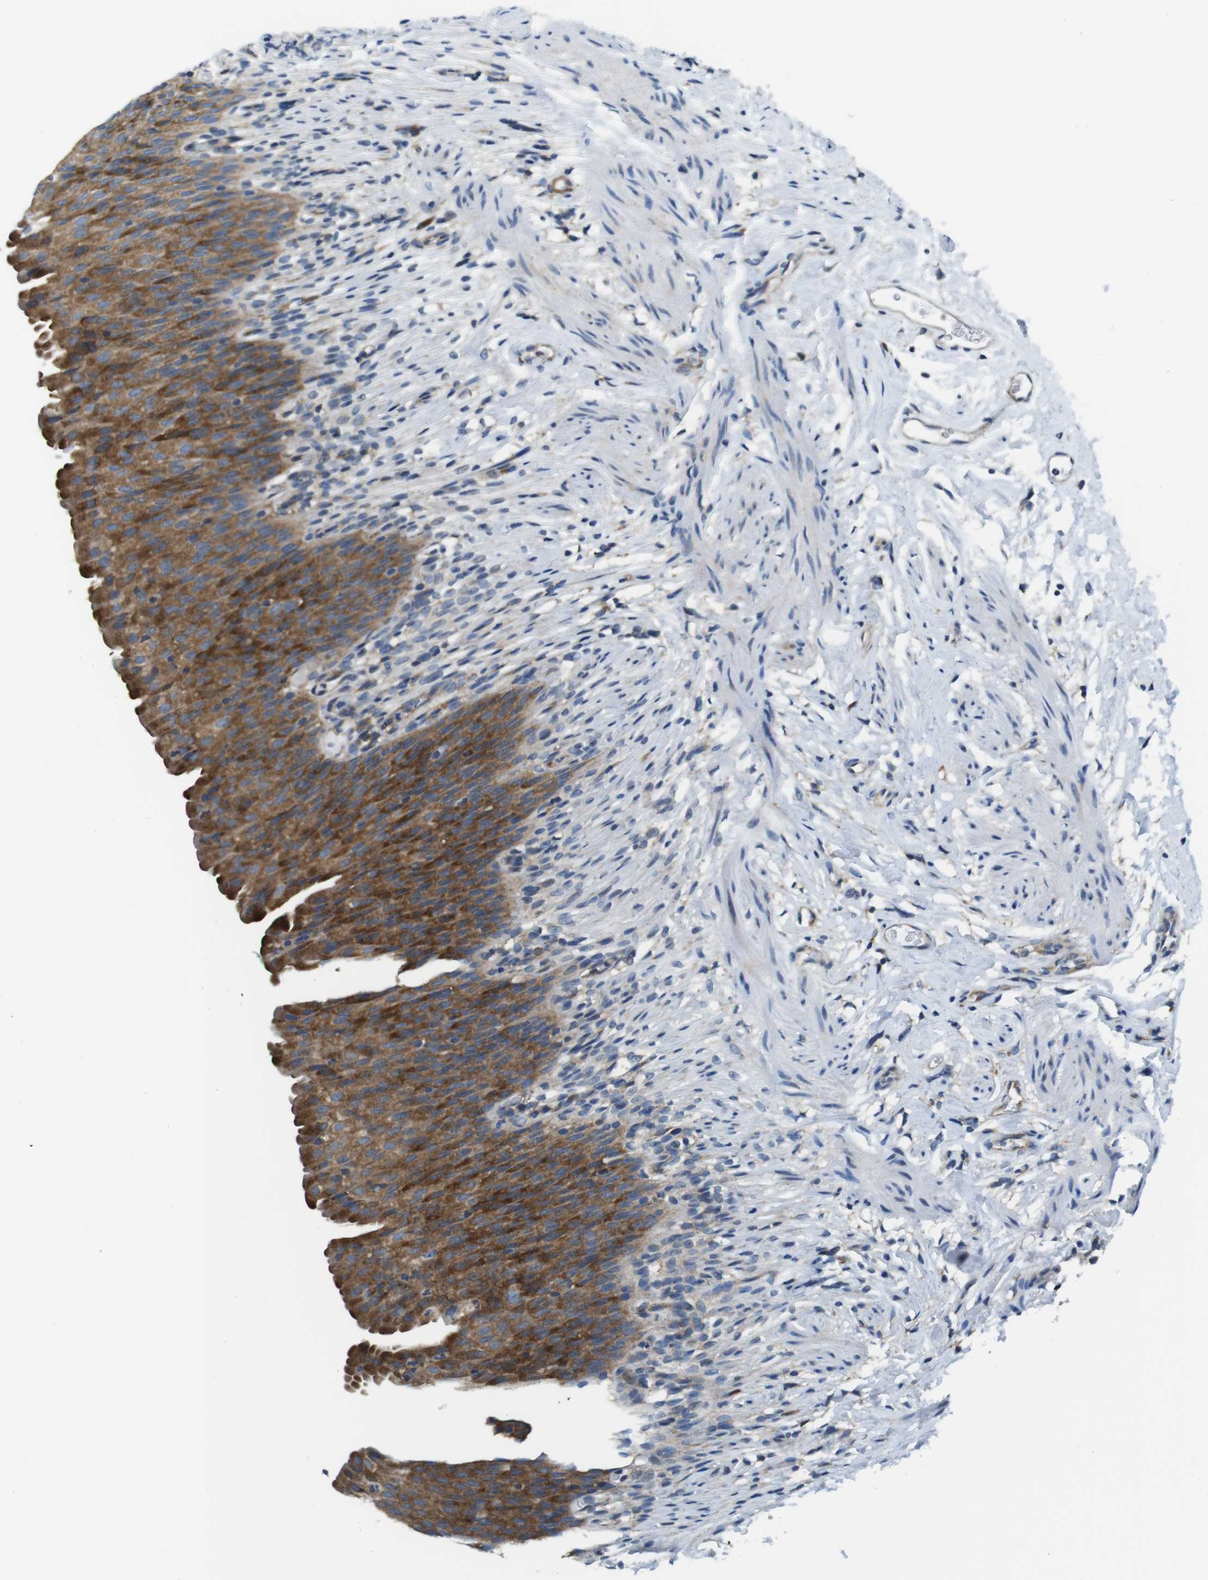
{"staining": {"intensity": "strong", "quantity": "25%-75%", "location": "cytoplasmic/membranous"}, "tissue": "urinary bladder", "cell_type": "Urothelial cells", "image_type": "normal", "snomed": [{"axis": "morphology", "description": "Normal tissue, NOS"}, {"axis": "topography", "description": "Urinary bladder"}], "caption": "Immunohistochemistry photomicrograph of benign urinary bladder stained for a protein (brown), which exhibits high levels of strong cytoplasmic/membranous positivity in approximately 25%-75% of urothelial cells.", "gene": "EIF2B5", "patient": {"sex": "female", "age": 79}}